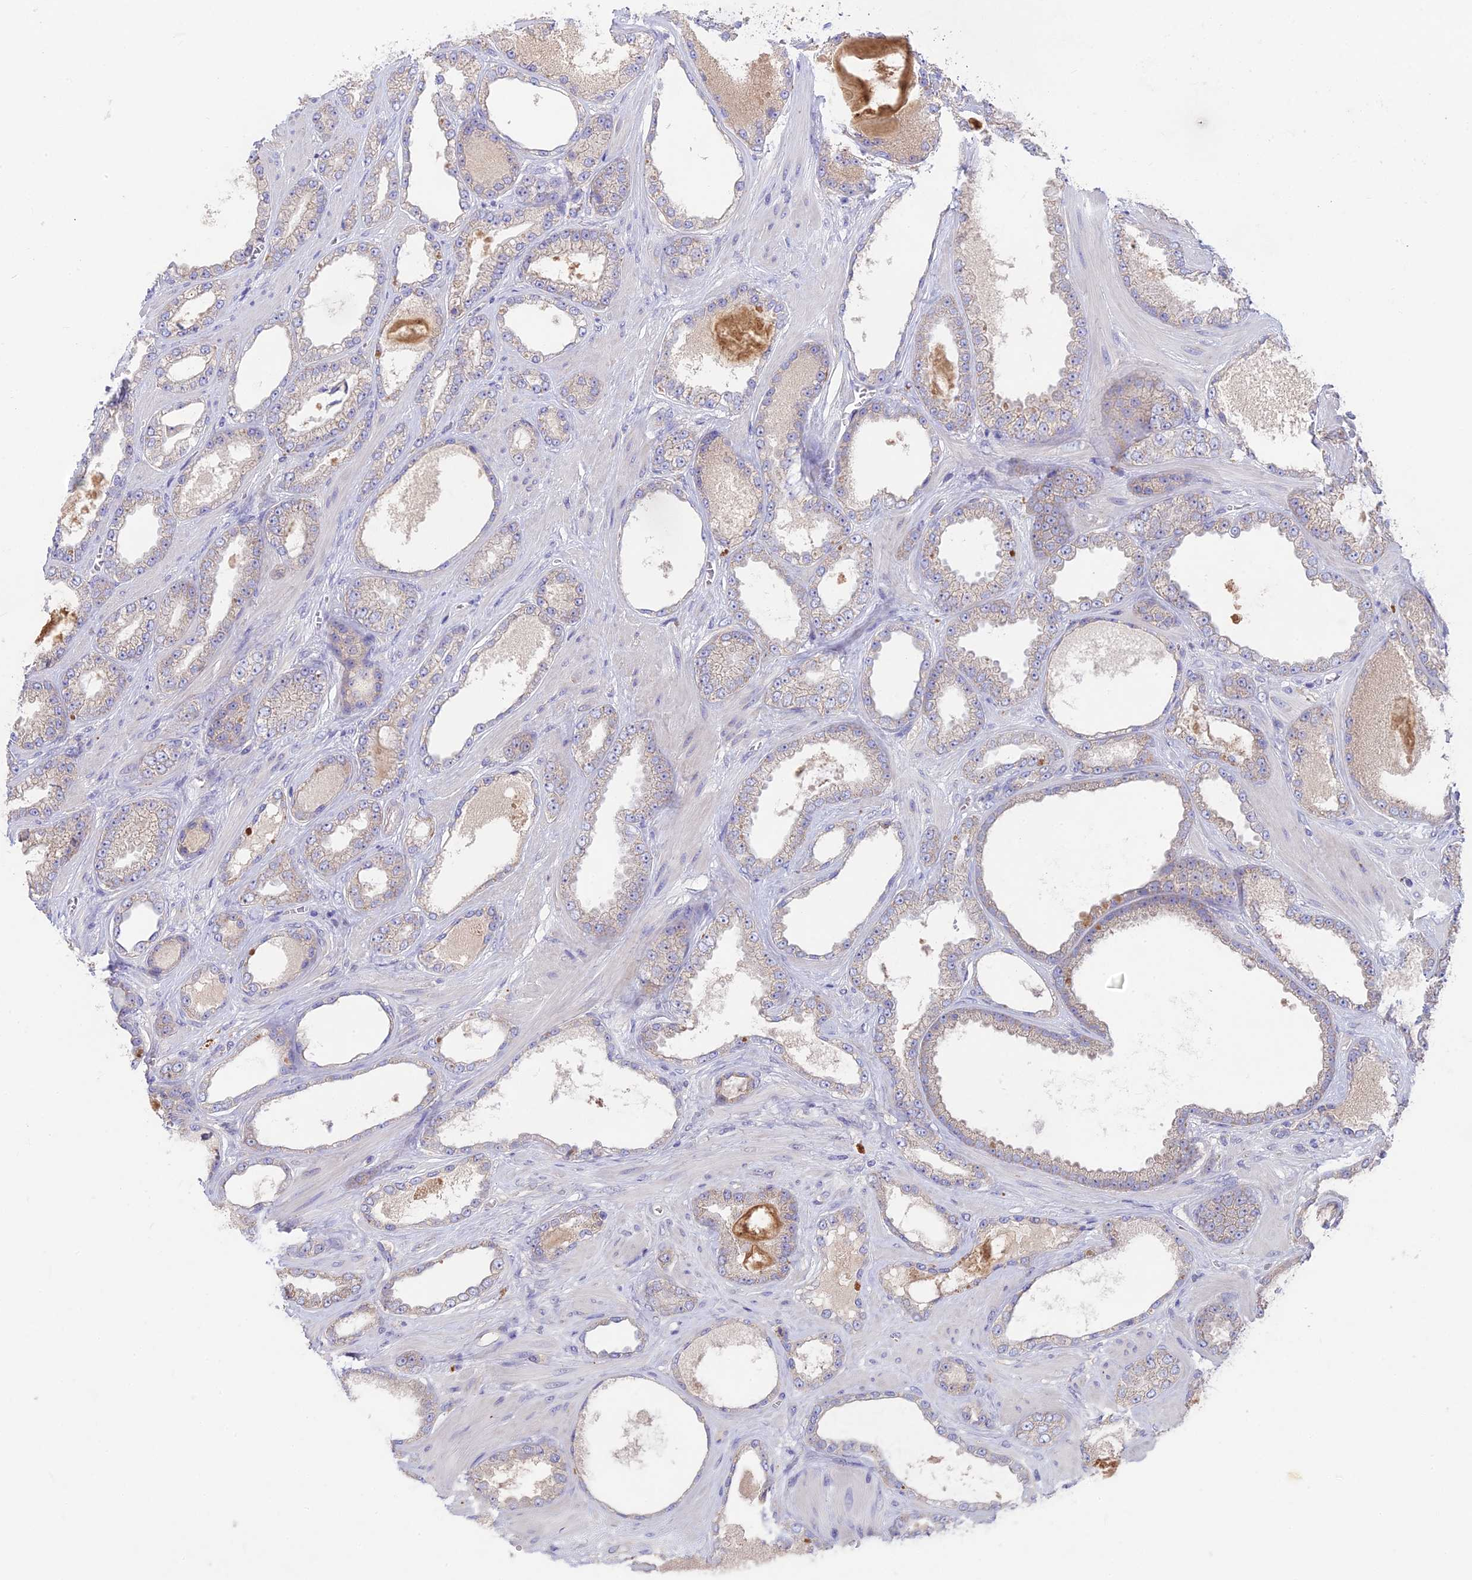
{"staining": {"intensity": "weak", "quantity": "<25%", "location": "cytoplasmic/membranous"}, "tissue": "prostate cancer", "cell_type": "Tumor cells", "image_type": "cancer", "snomed": [{"axis": "morphology", "description": "Adenocarcinoma, Low grade"}, {"axis": "topography", "description": "Prostate"}], "caption": "This is a image of immunohistochemistry (IHC) staining of prostate cancer, which shows no staining in tumor cells. Brightfield microscopy of immunohistochemistry (IHC) stained with DAB (3,3'-diaminobenzidine) (brown) and hematoxylin (blue), captured at high magnification.", "gene": "PZP", "patient": {"sex": "male", "age": 57}}